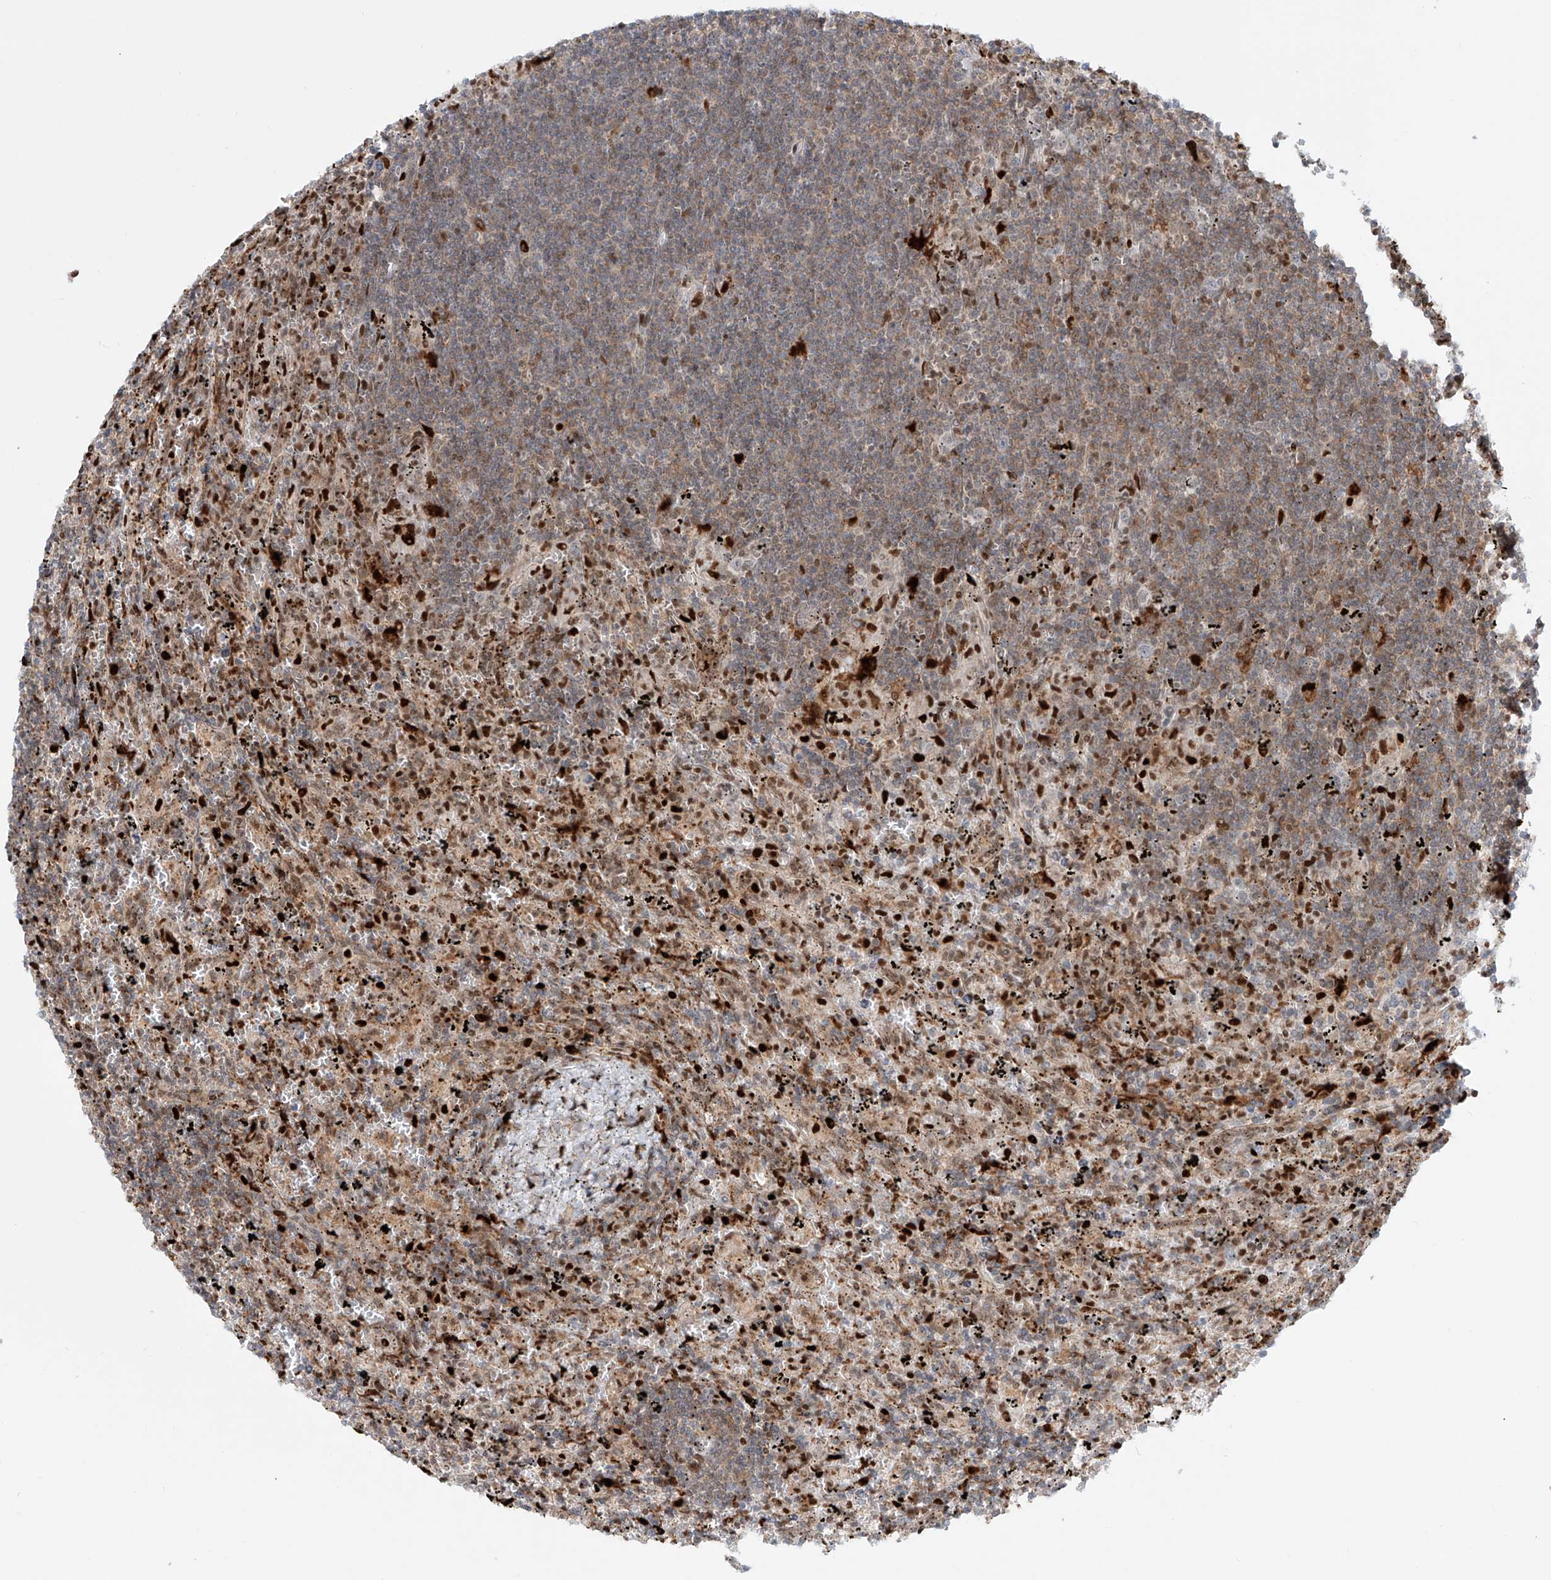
{"staining": {"intensity": "weak", "quantity": "<25%", "location": "cytoplasmic/membranous,nuclear"}, "tissue": "lymphoma", "cell_type": "Tumor cells", "image_type": "cancer", "snomed": [{"axis": "morphology", "description": "Malignant lymphoma, non-Hodgkin's type, Low grade"}, {"axis": "topography", "description": "Spleen"}], "caption": "High power microscopy histopathology image of an immunohistochemistry histopathology image of lymphoma, revealing no significant expression in tumor cells. (DAB IHC visualized using brightfield microscopy, high magnification).", "gene": "DZIP1L", "patient": {"sex": "male", "age": 76}}